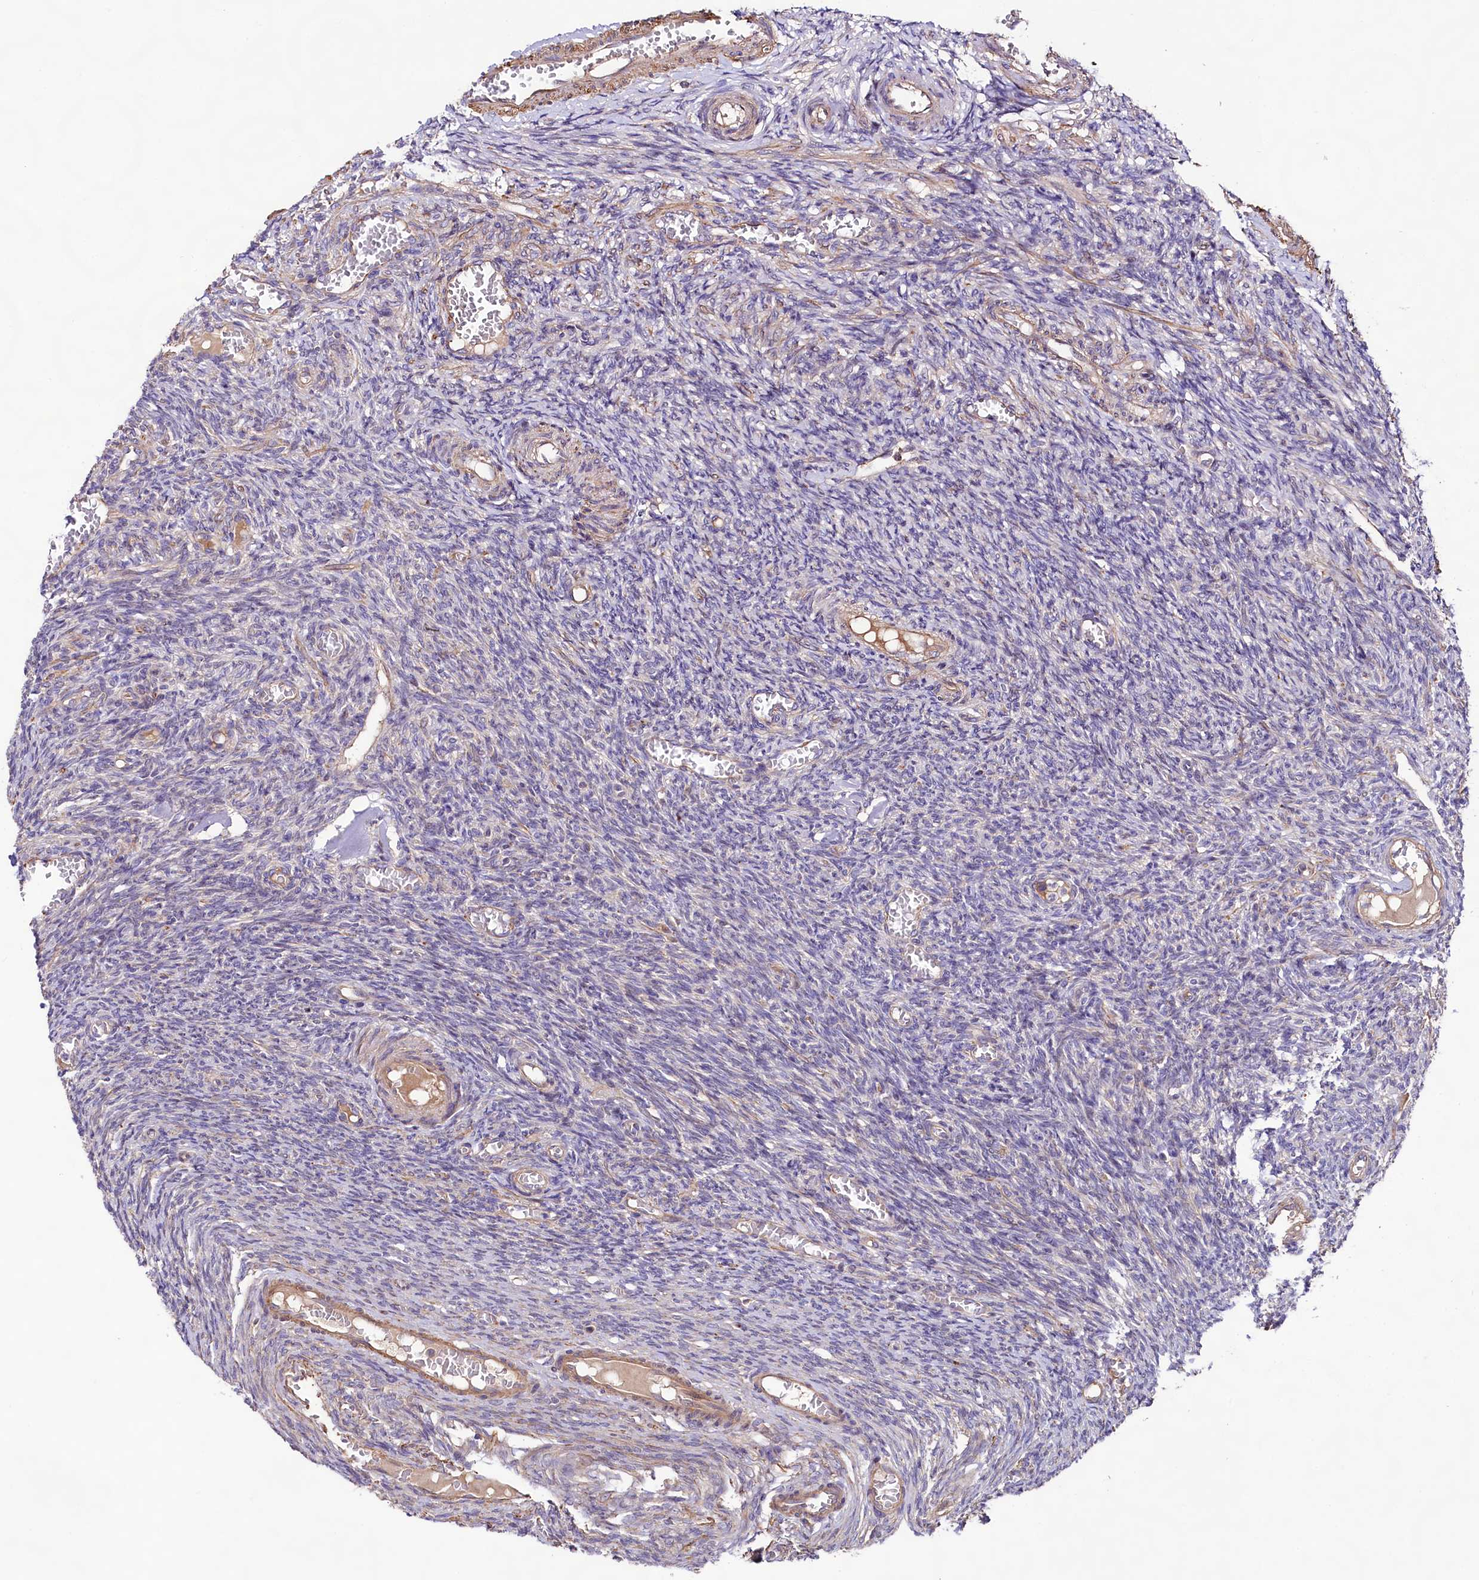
{"staining": {"intensity": "negative", "quantity": "none", "location": "none"}, "tissue": "ovary", "cell_type": "Ovarian stroma cells", "image_type": "normal", "snomed": [{"axis": "morphology", "description": "Normal tissue, NOS"}, {"axis": "topography", "description": "Ovary"}], "caption": "Ovarian stroma cells show no significant staining in unremarkable ovary. The staining was performed using DAB to visualize the protein expression in brown, while the nuclei were stained in blue with hematoxylin (Magnification: 20x).", "gene": "VPS11", "patient": {"sex": "female", "age": 27}}